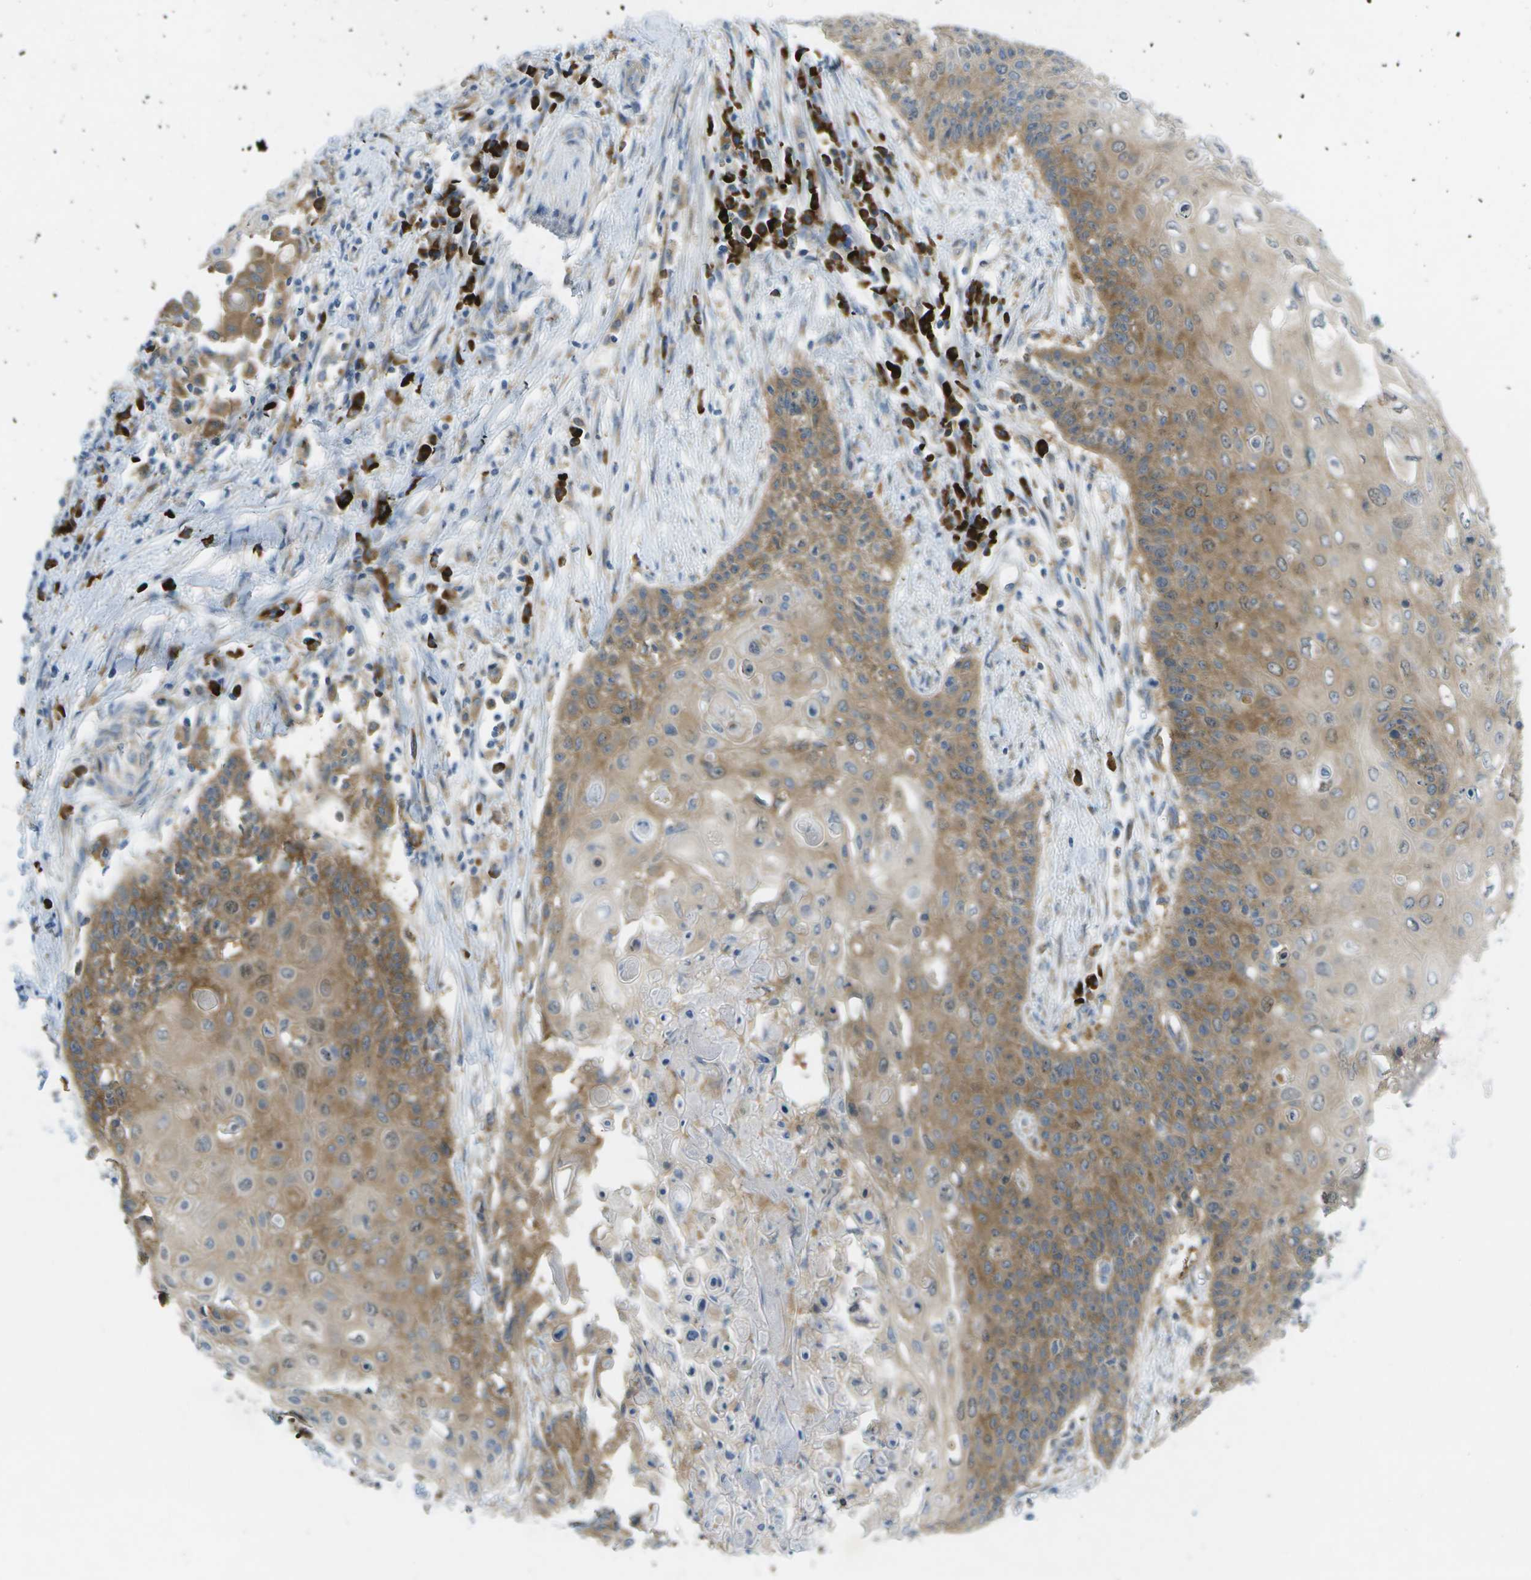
{"staining": {"intensity": "moderate", "quantity": ">75%", "location": "cytoplasmic/membranous"}, "tissue": "cervical cancer", "cell_type": "Tumor cells", "image_type": "cancer", "snomed": [{"axis": "morphology", "description": "Squamous cell carcinoma, NOS"}, {"axis": "topography", "description": "Cervix"}], "caption": "This is an image of immunohistochemistry staining of squamous cell carcinoma (cervical), which shows moderate positivity in the cytoplasmic/membranous of tumor cells.", "gene": "WNK2", "patient": {"sex": "female", "age": 39}}